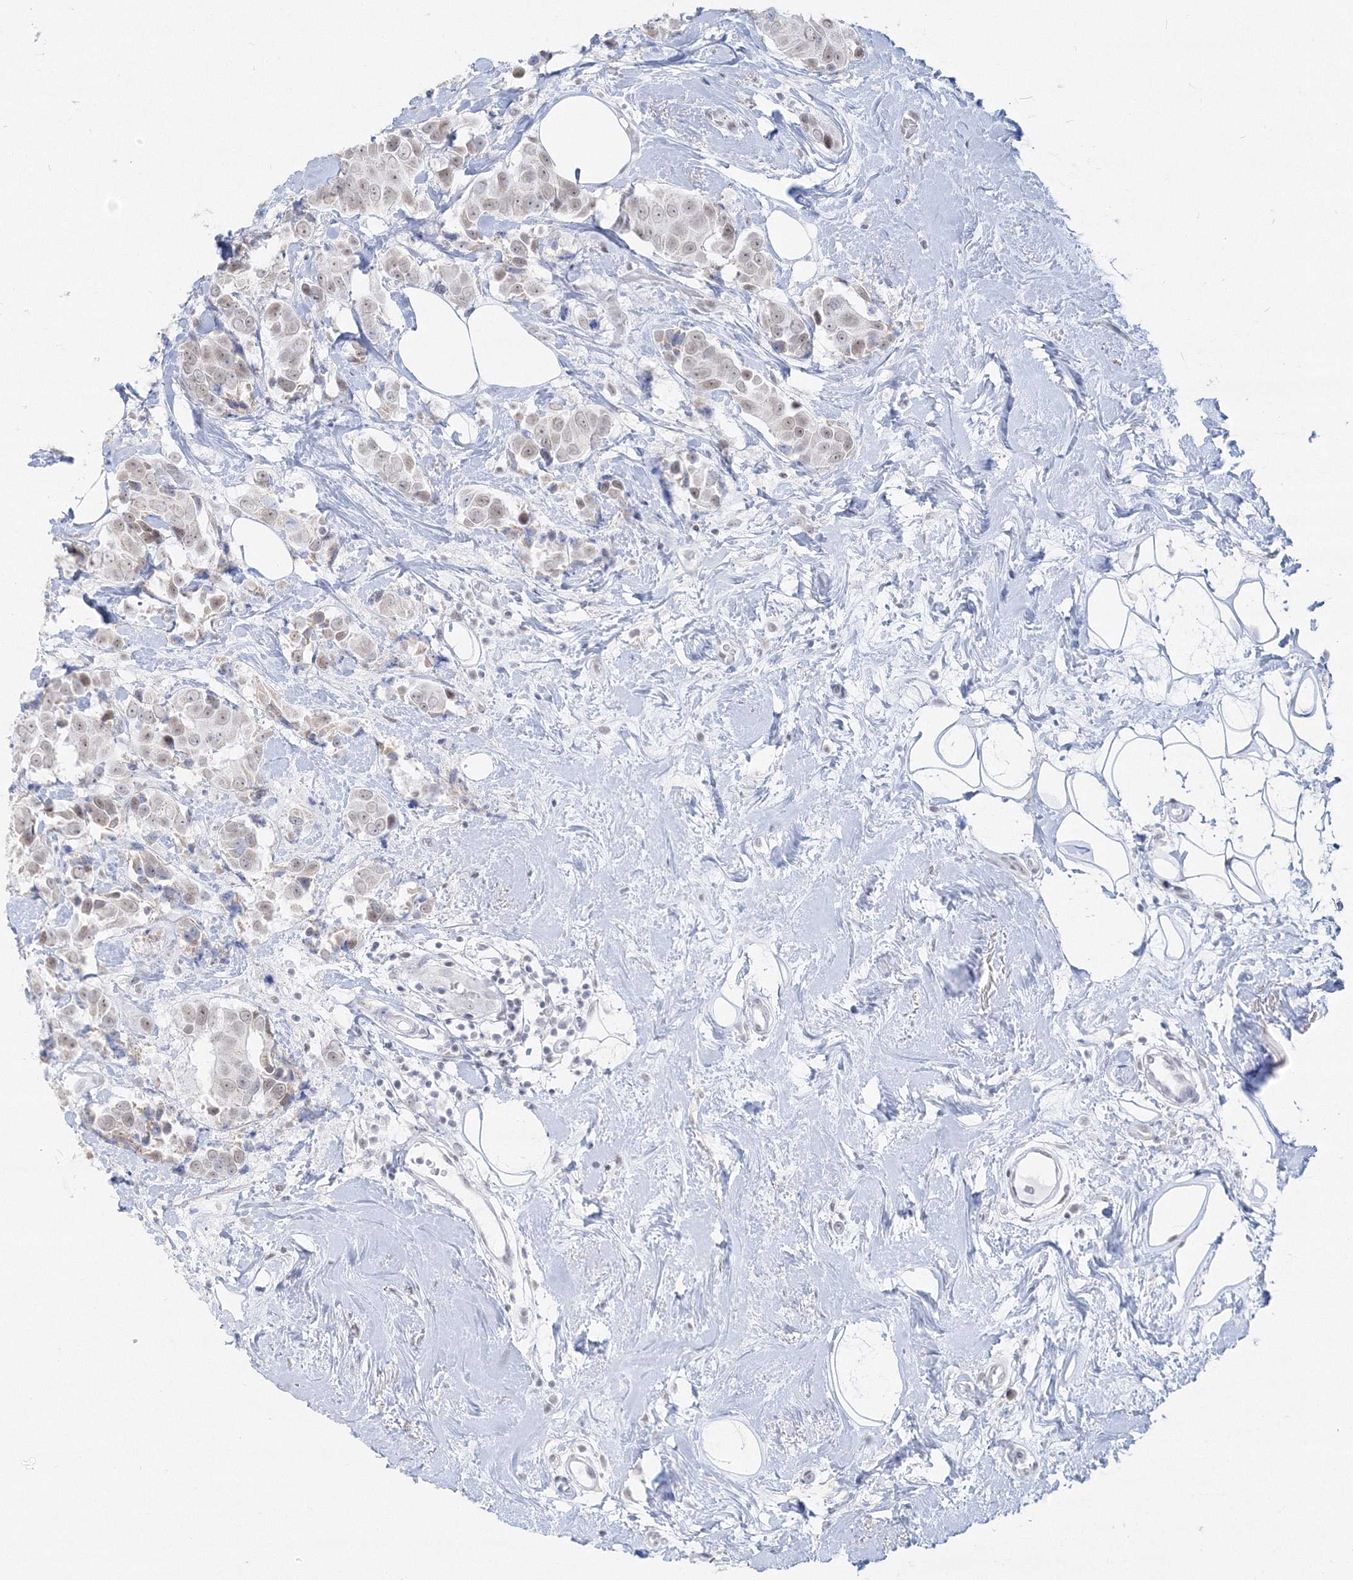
{"staining": {"intensity": "weak", "quantity": "25%-75%", "location": "nuclear"}, "tissue": "breast cancer", "cell_type": "Tumor cells", "image_type": "cancer", "snomed": [{"axis": "morphology", "description": "Normal tissue, NOS"}, {"axis": "morphology", "description": "Duct carcinoma"}, {"axis": "topography", "description": "Breast"}], "caption": "A brown stain labels weak nuclear expression of a protein in human intraductal carcinoma (breast) tumor cells.", "gene": "PPP4R2", "patient": {"sex": "female", "age": 39}}